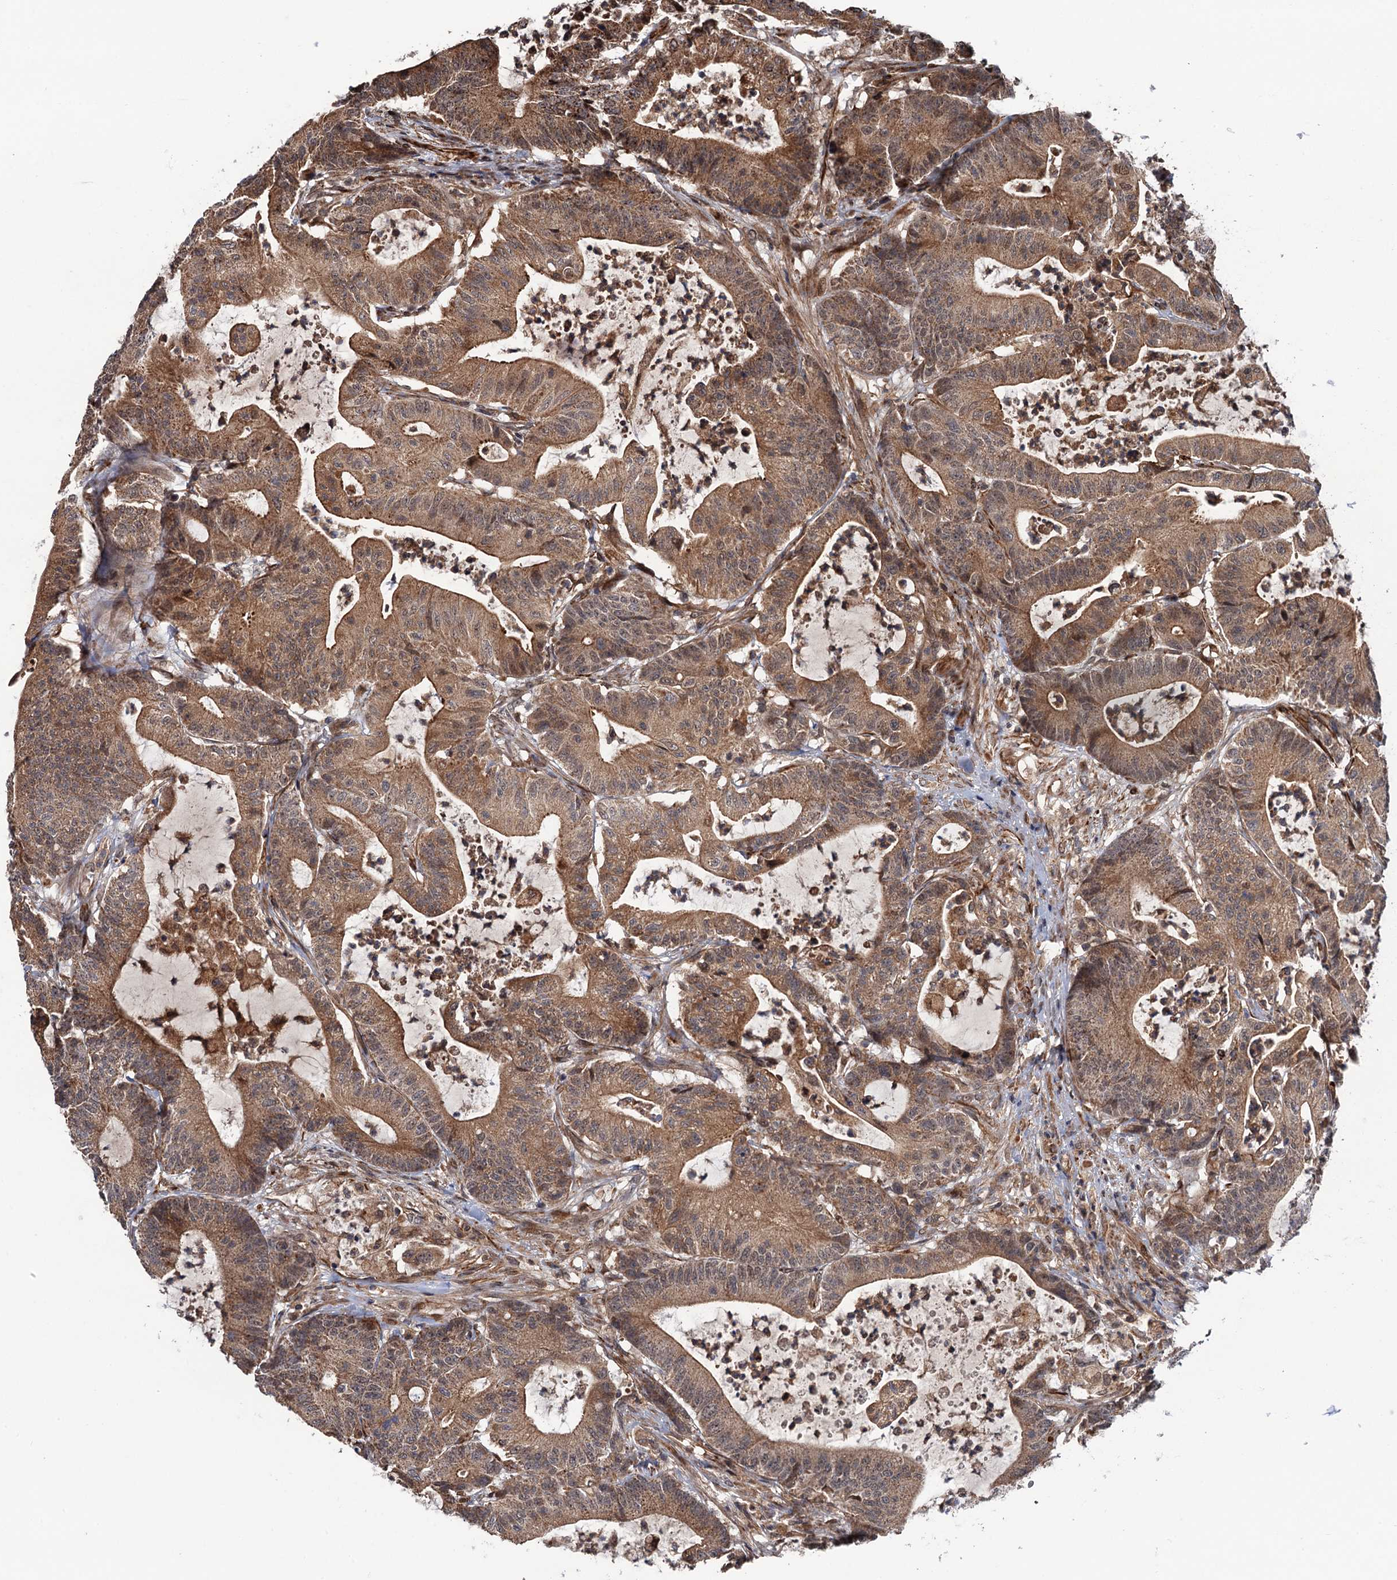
{"staining": {"intensity": "moderate", "quantity": ">75%", "location": "cytoplasmic/membranous"}, "tissue": "colorectal cancer", "cell_type": "Tumor cells", "image_type": "cancer", "snomed": [{"axis": "morphology", "description": "Adenocarcinoma, NOS"}, {"axis": "topography", "description": "Colon"}], "caption": "IHC of human adenocarcinoma (colorectal) exhibits medium levels of moderate cytoplasmic/membranous expression in approximately >75% of tumor cells.", "gene": "FSIP1", "patient": {"sex": "female", "age": 84}}